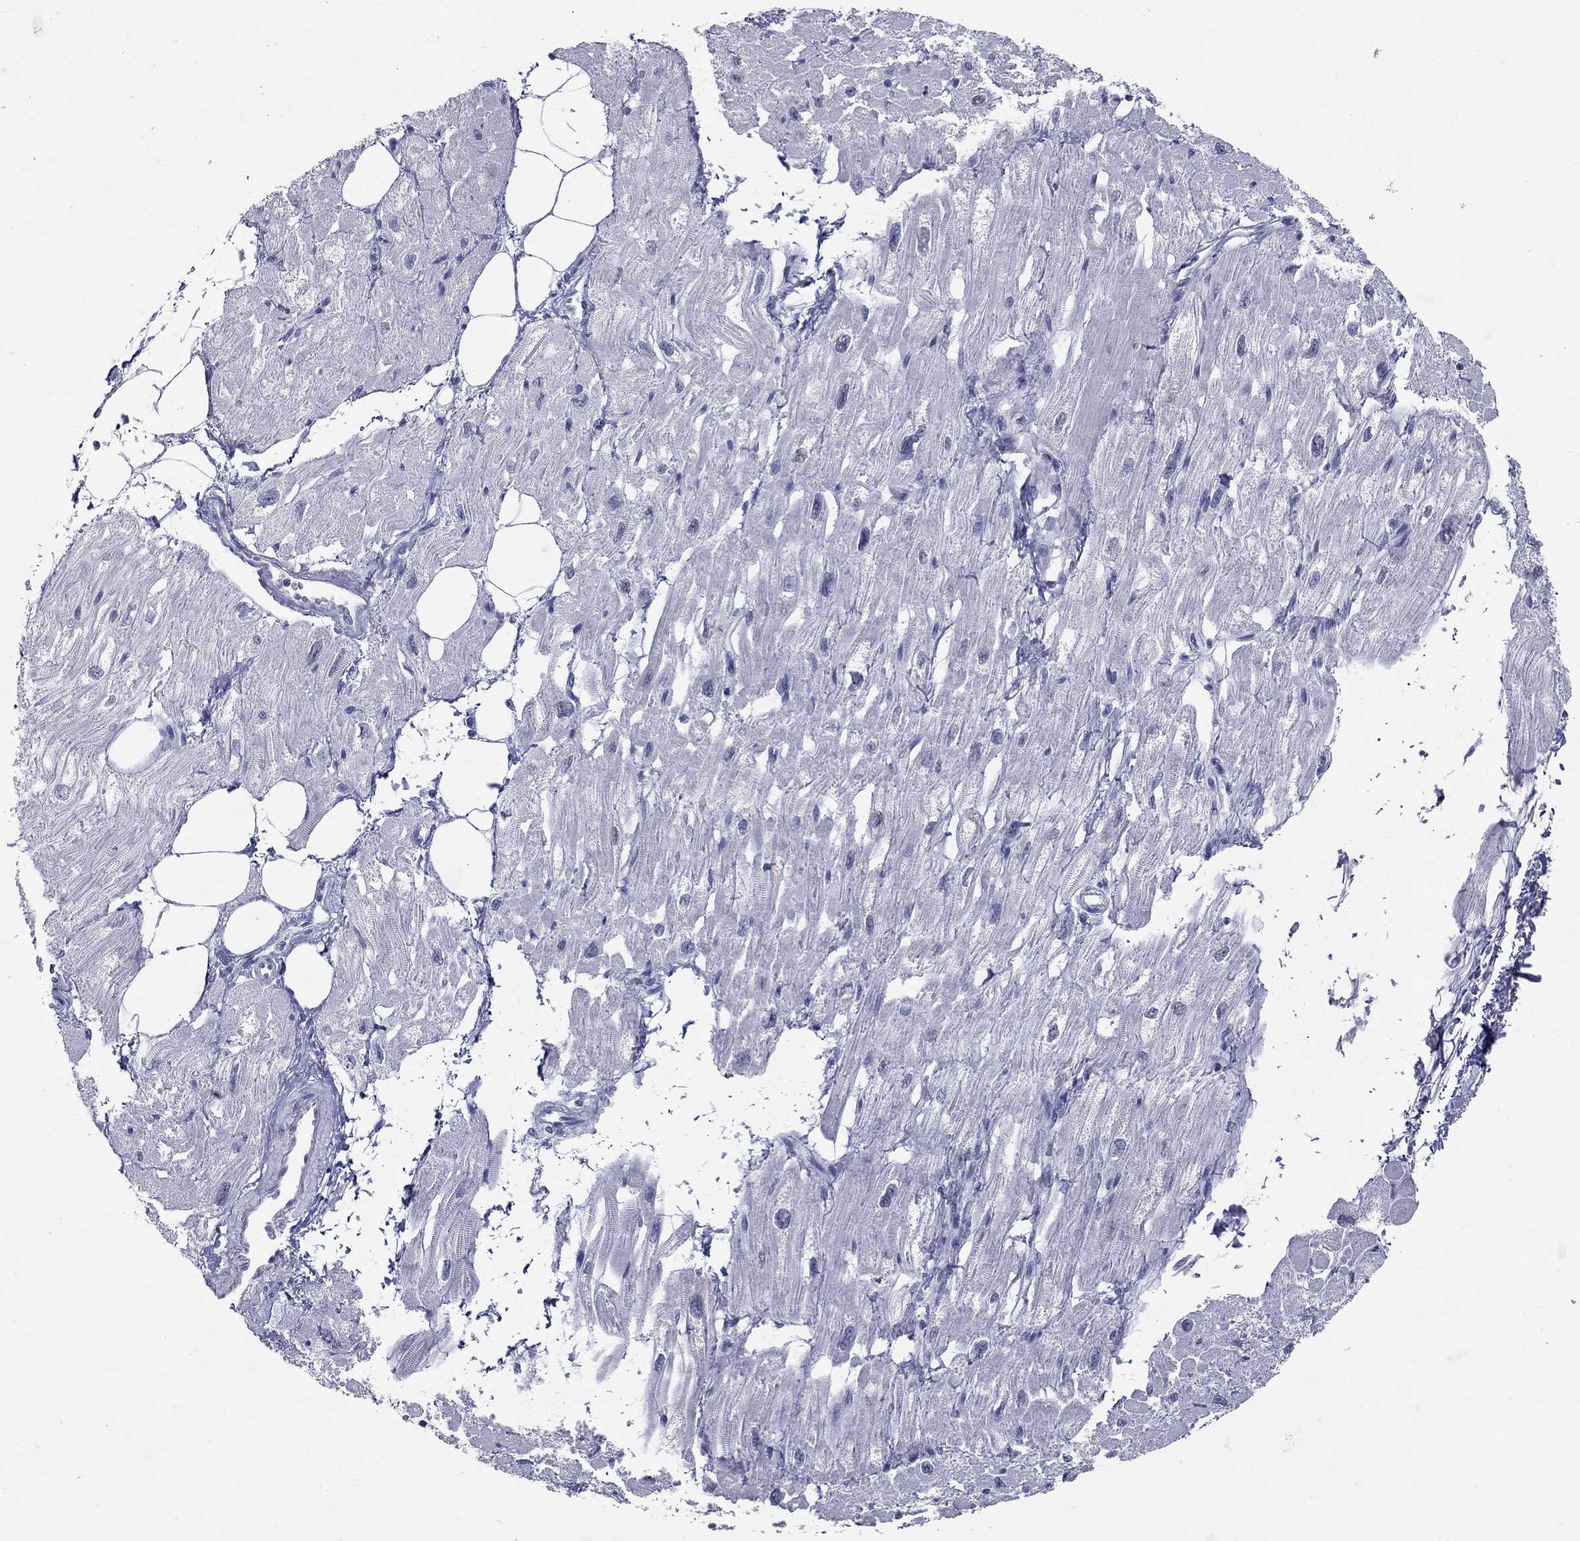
{"staining": {"intensity": "negative", "quantity": "none", "location": "none"}, "tissue": "heart muscle", "cell_type": "Cardiomyocytes", "image_type": "normal", "snomed": [{"axis": "morphology", "description": "Normal tissue, NOS"}, {"axis": "topography", "description": "Heart"}], "caption": "IHC image of benign human heart muscle stained for a protein (brown), which shows no expression in cardiomyocytes.", "gene": "KRT75", "patient": {"sex": "male", "age": 66}}